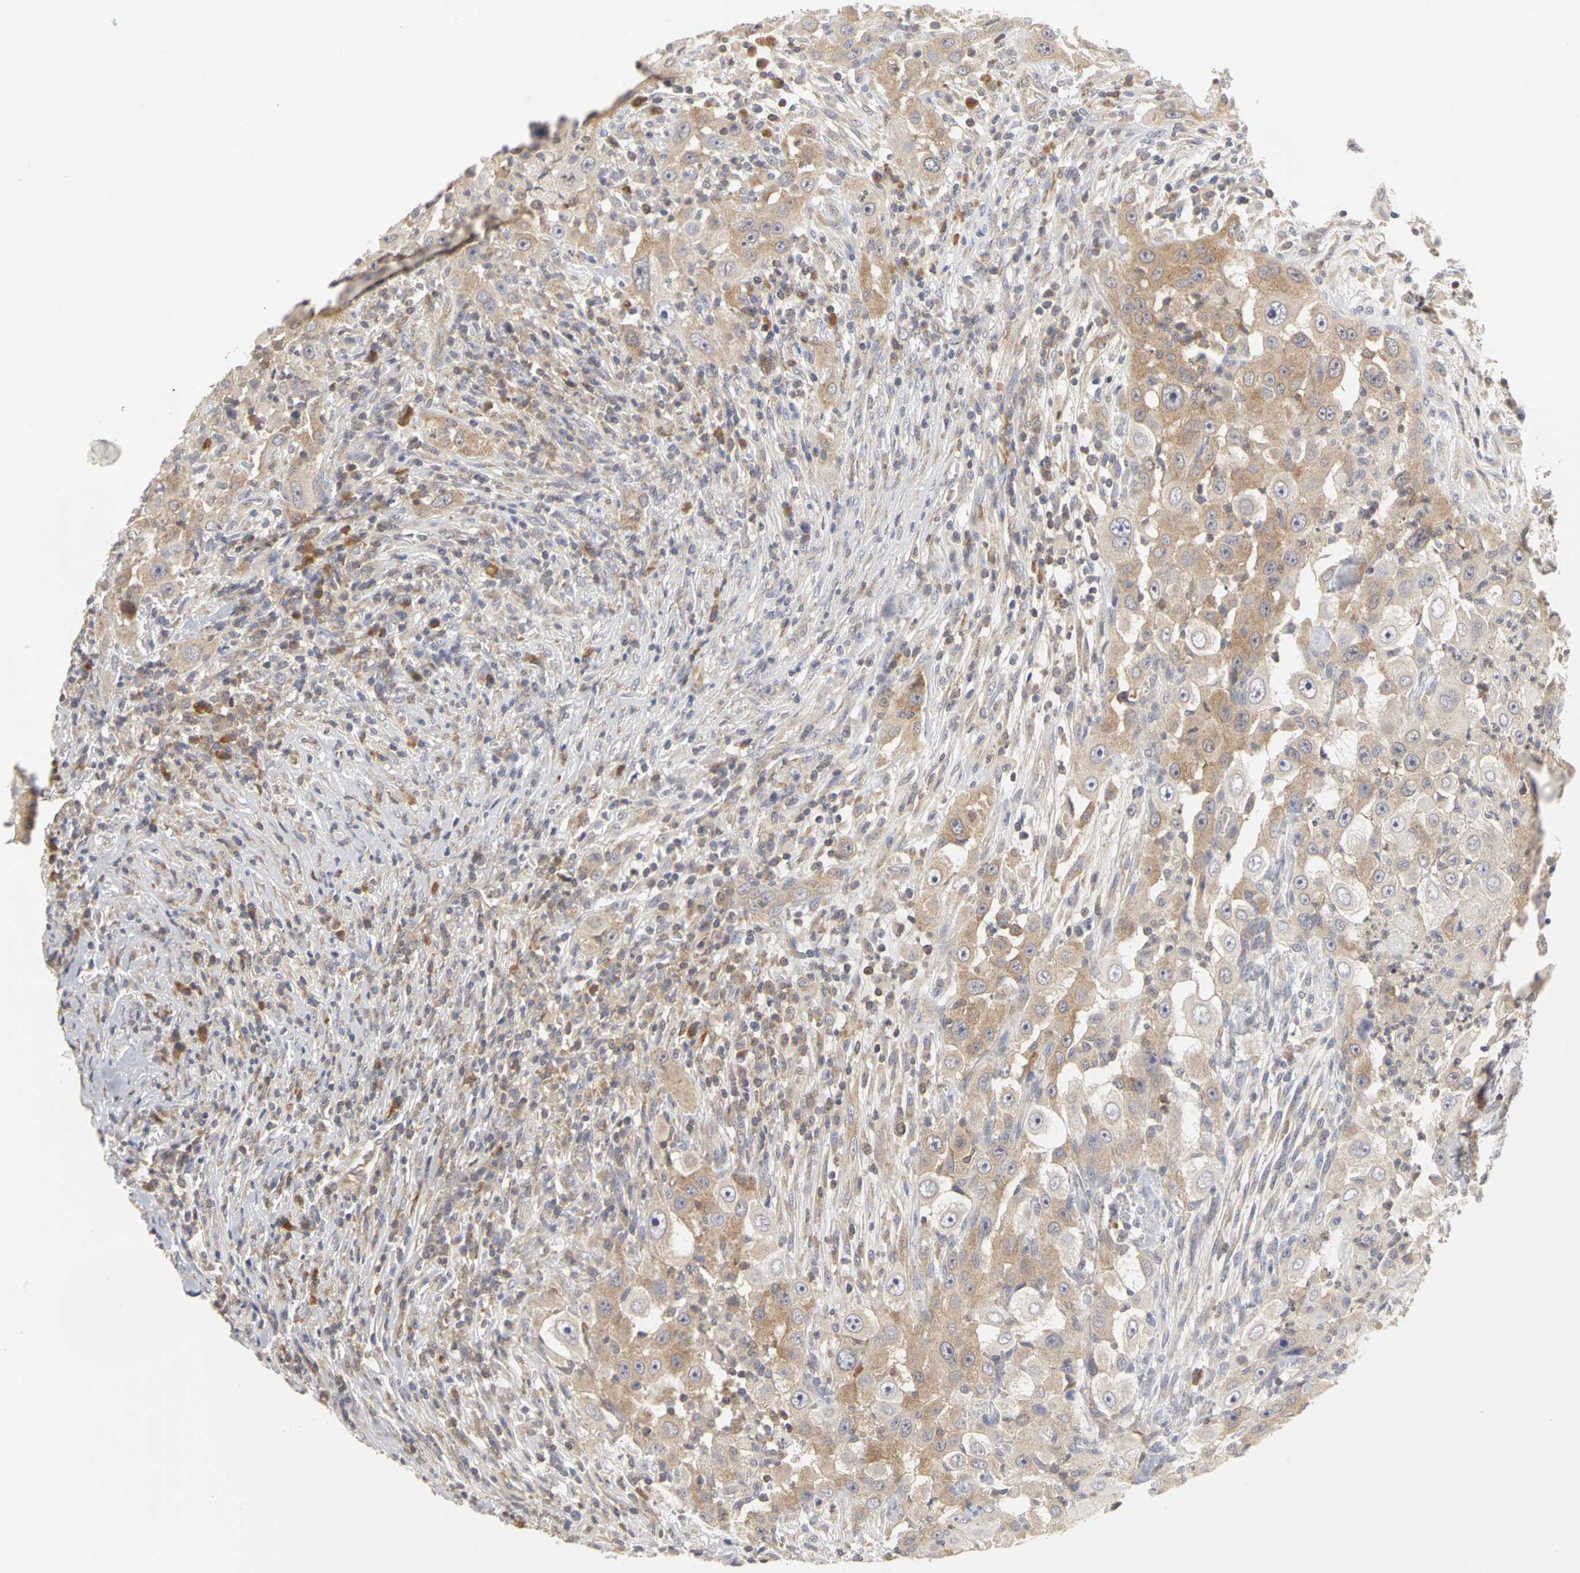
{"staining": {"intensity": "moderate", "quantity": ">75%", "location": "cytoplasmic/membranous"}, "tissue": "head and neck cancer", "cell_type": "Tumor cells", "image_type": "cancer", "snomed": [{"axis": "morphology", "description": "Carcinoma, NOS"}, {"axis": "topography", "description": "Head-Neck"}], "caption": "Immunohistochemical staining of human head and neck cancer displays moderate cytoplasmic/membranous protein expression in approximately >75% of tumor cells.", "gene": "IRAK1", "patient": {"sex": "male", "age": 87}}